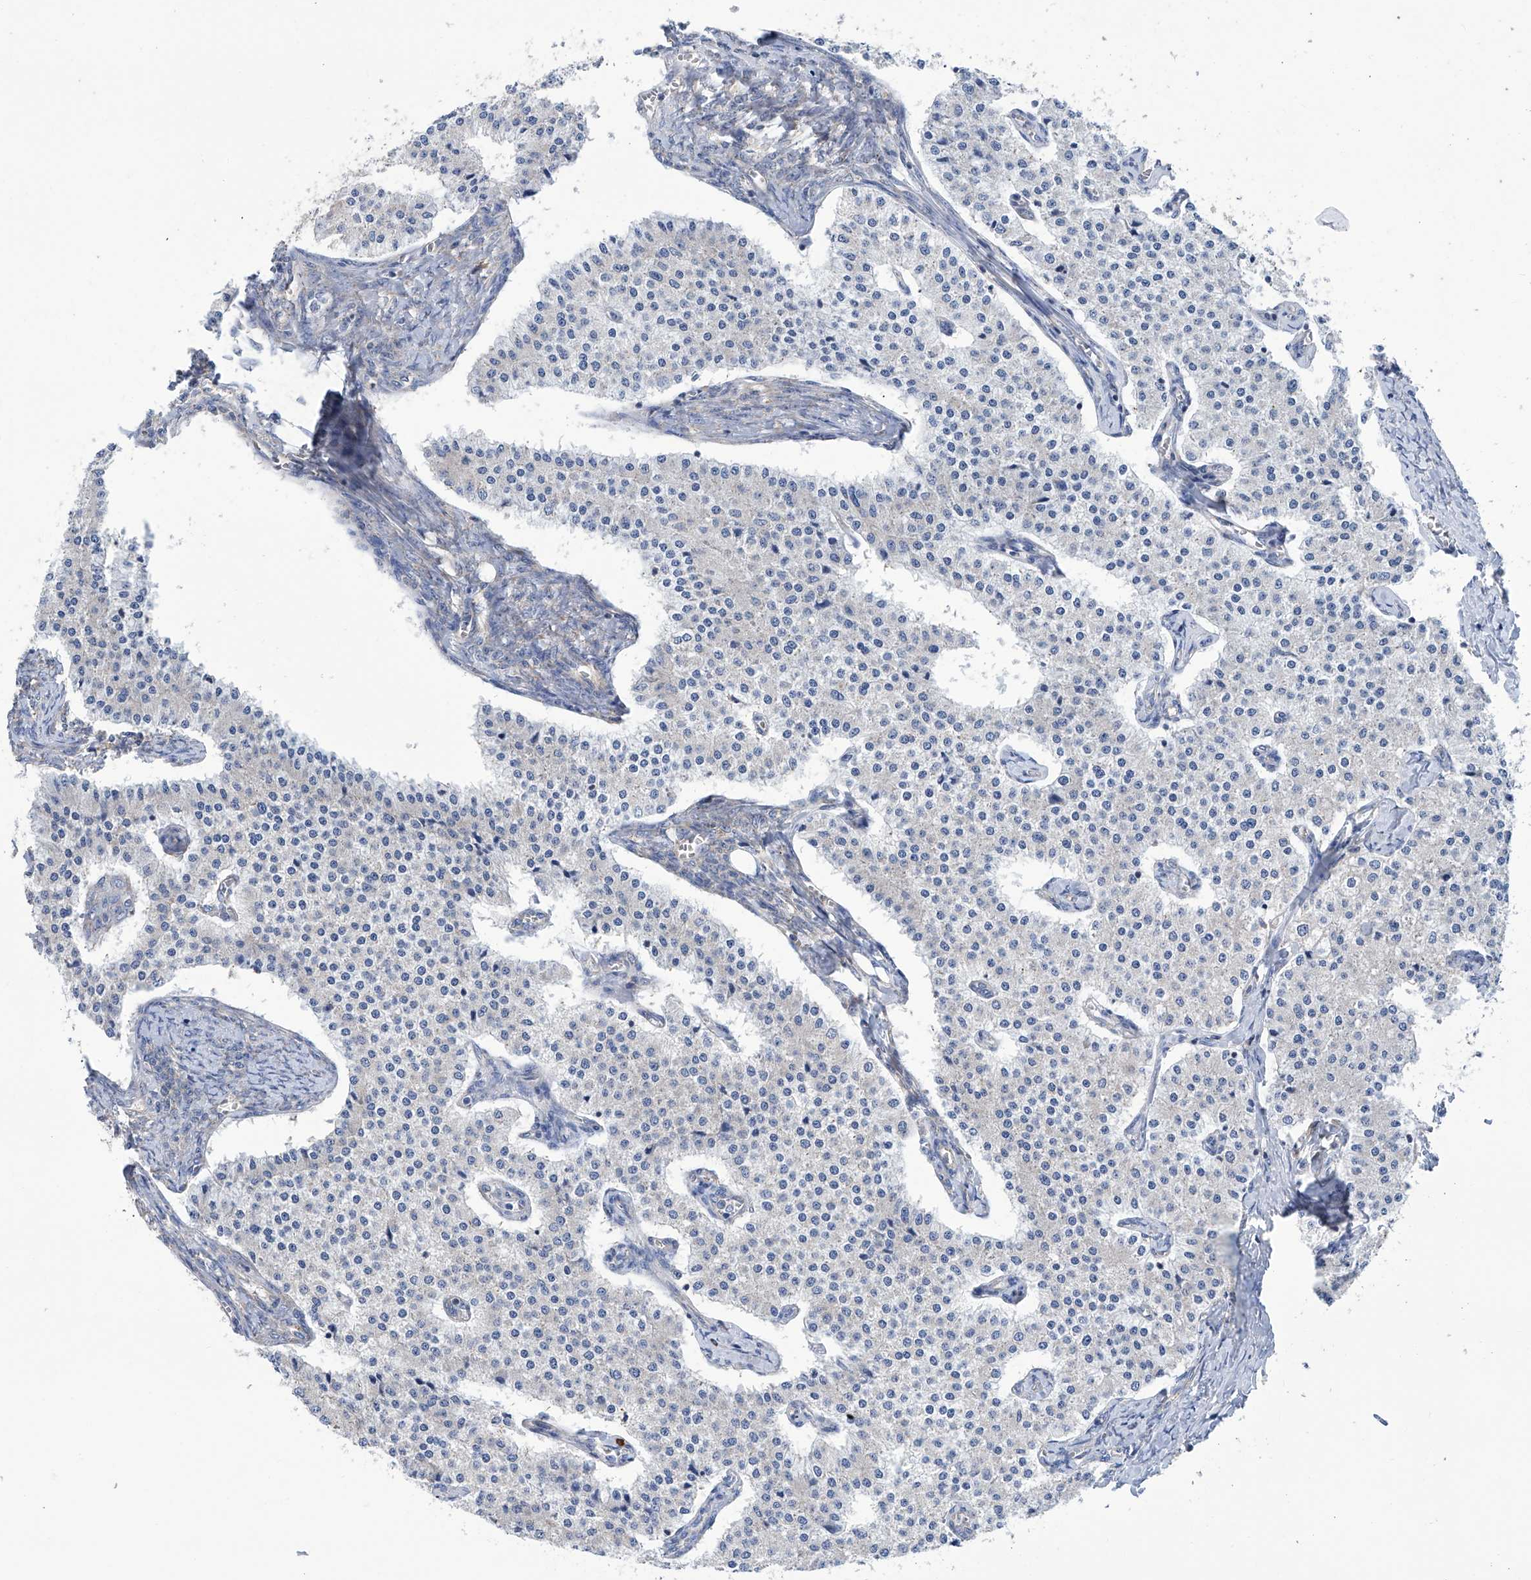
{"staining": {"intensity": "negative", "quantity": "none", "location": "none"}, "tissue": "carcinoid", "cell_type": "Tumor cells", "image_type": "cancer", "snomed": [{"axis": "morphology", "description": "Carcinoid, malignant, NOS"}, {"axis": "topography", "description": "Colon"}], "caption": "Carcinoid (malignant) was stained to show a protein in brown. There is no significant positivity in tumor cells.", "gene": "SENP2", "patient": {"sex": "female", "age": 52}}